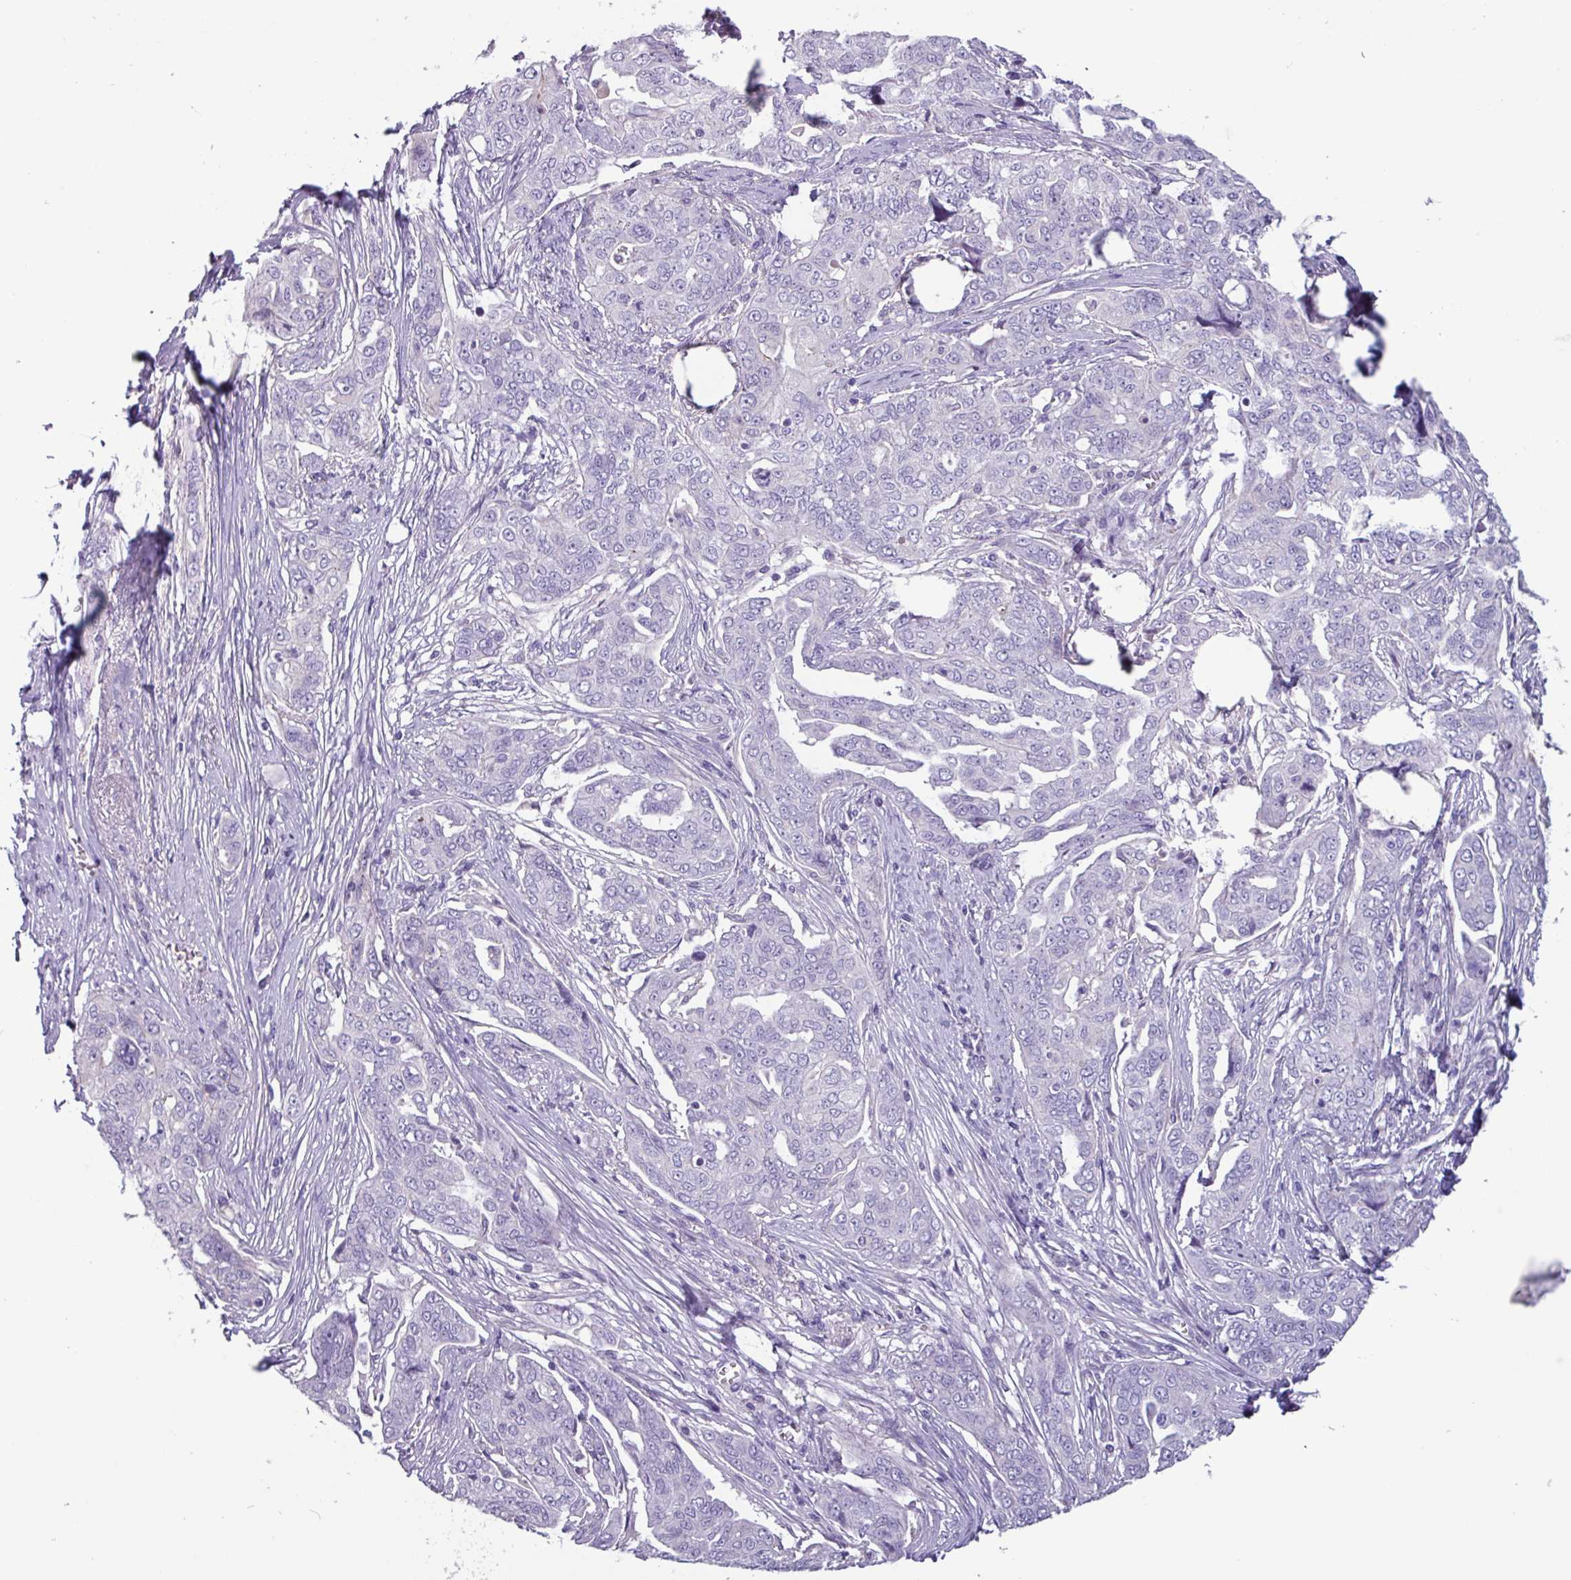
{"staining": {"intensity": "negative", "quantity": "none", "location": "none"}, "tissue": "ovarian cancer", "cell_type": "Tumor cells", "image_type": "cancer", "snomed": [{"axis": "morphology", "description": "Carcinoma, endometroid"}, {"axis": "topography", "description": "Ovary"}], "caption": "Tumor cells show no significant protein expression in ovarian cancer (endometroid carcinoma).", "gene": "ADGRE1", "patient": {"sex": "female", "age": 70}}